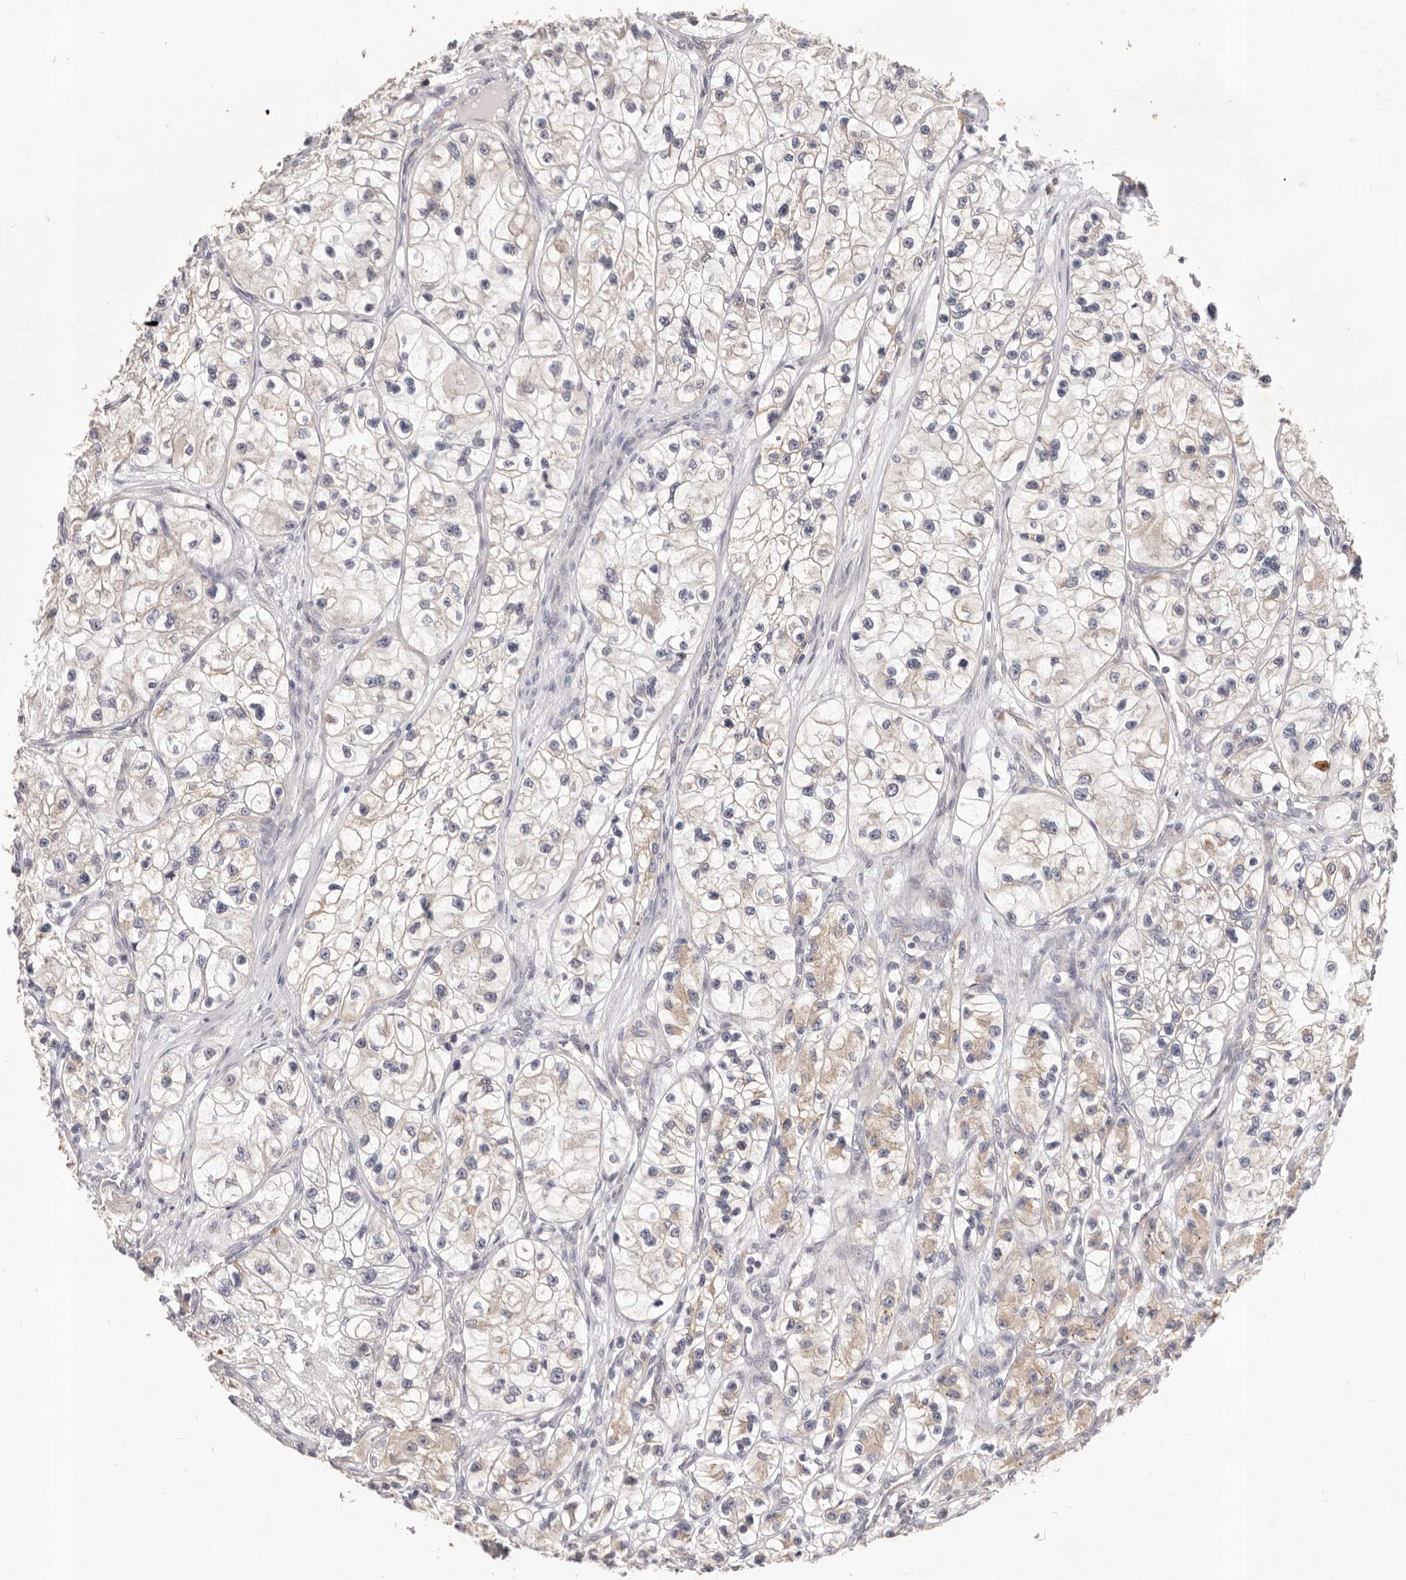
{"staining": {"intensity": "weak", "quantity": "<25%", "location": "cytoplasmic/membranous"}, "tissue": "renal cancer", "cell_type": "Tumor cells", "image_type": "cancer", "snomed": [{"axis": "morphology", "description": "Adenocarcinoma, NOS"}, {"axis": "topography", "description": "Kidney"}], "caption": "Tumor cells are negative for brown protein staining in renal cancer.", "gene": "WDR77", "patient": {"sex": "female", "age": 57}}